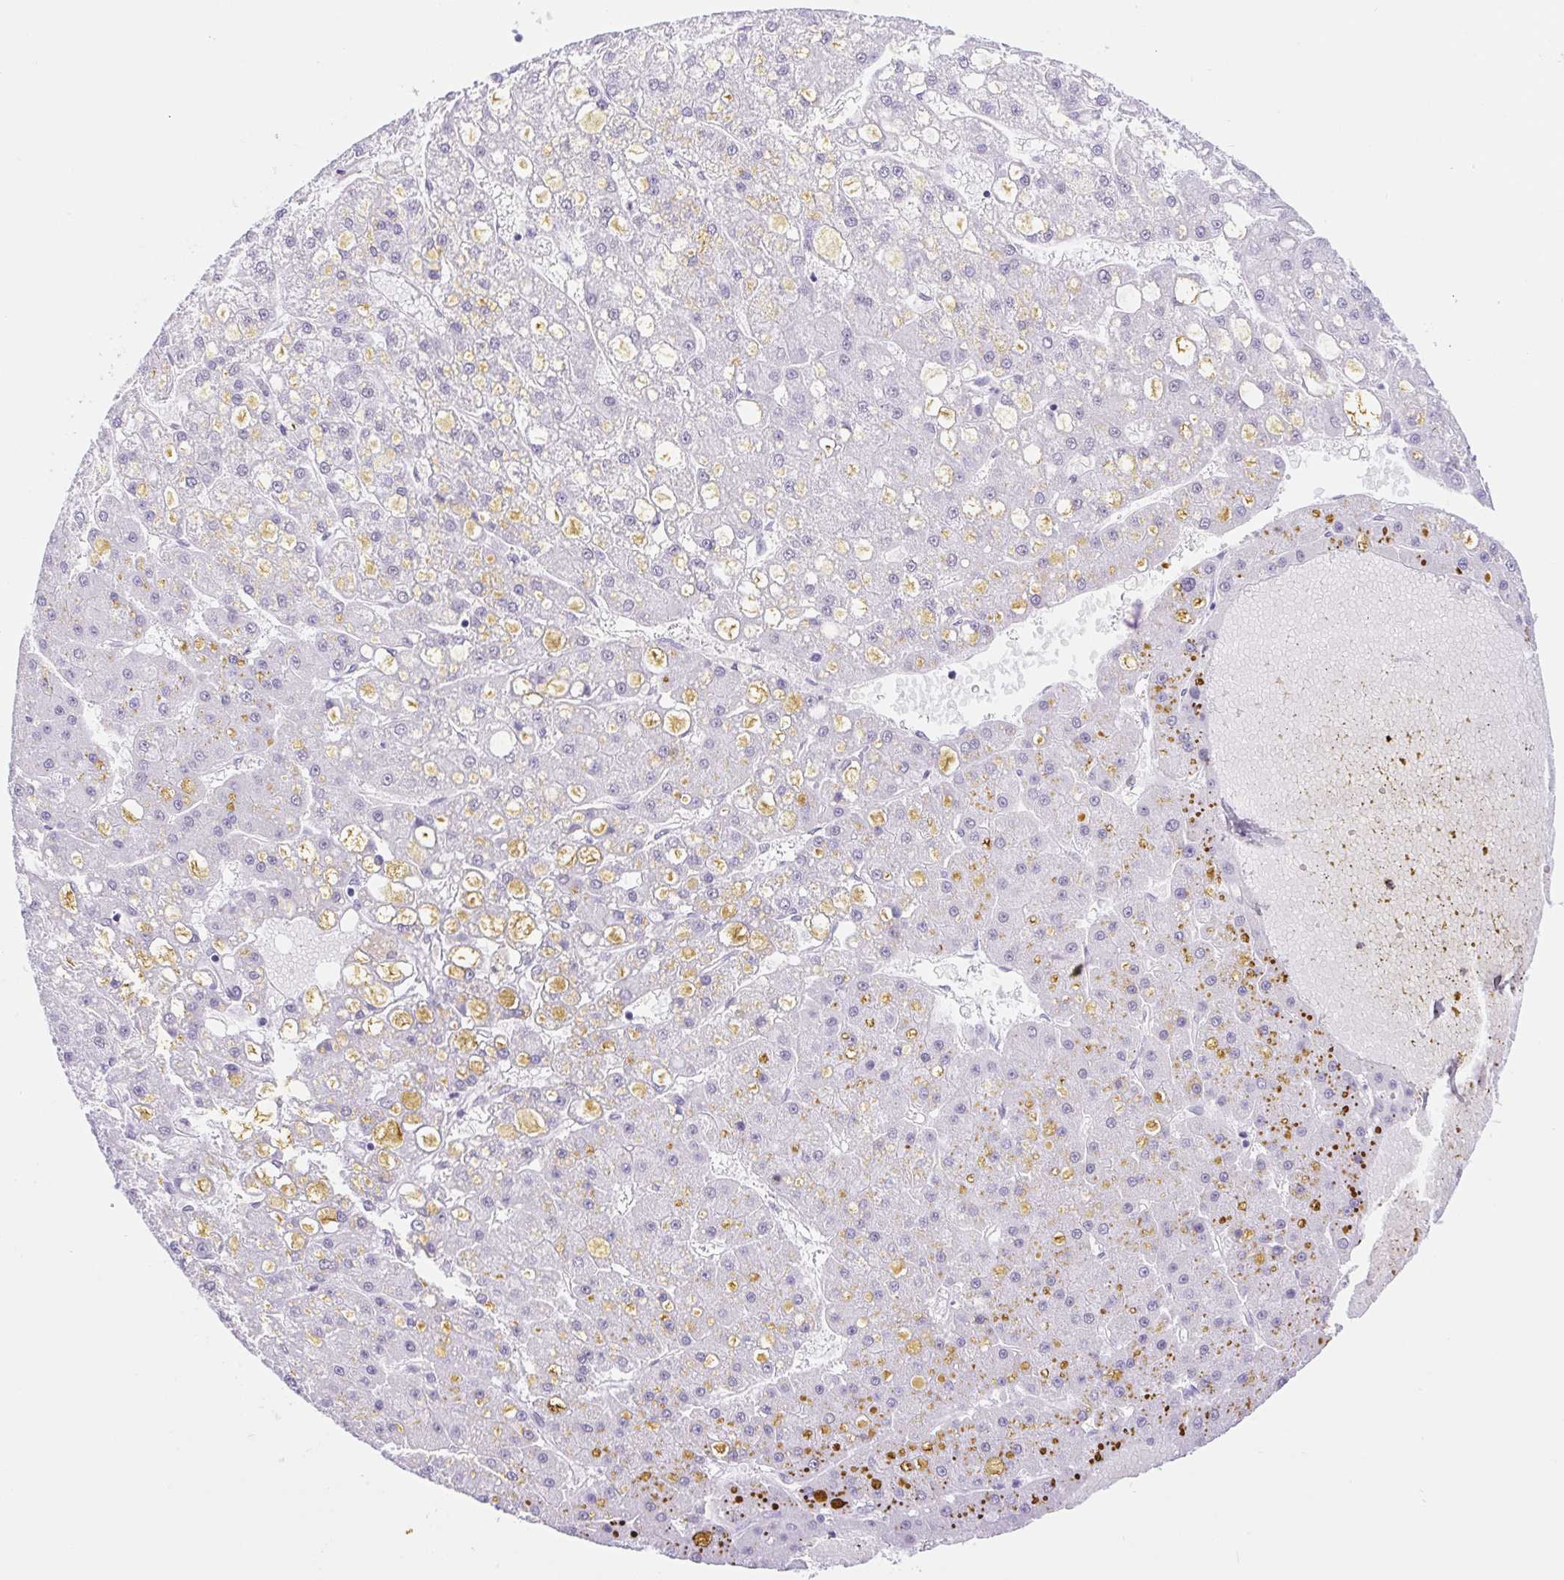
{"staining": {"intensity": "negative", "quantity": "none", "location": "none"}, "tissue": "liver cancer", "cell_type": "Tumor cells", "image_type": "cancer", "snomed": [{"axis": "morphology", "description": "Carcinoma, Hepatocellular, NOS"}, {"axis": "topography", "description": "Liver"}], "caption": "The IHC image has no significant positivity in tumor cells of liver hepatocellular carcinoma tissue.", "gene": "CAND1", "patient": {"sex": "male", "age": 67}}